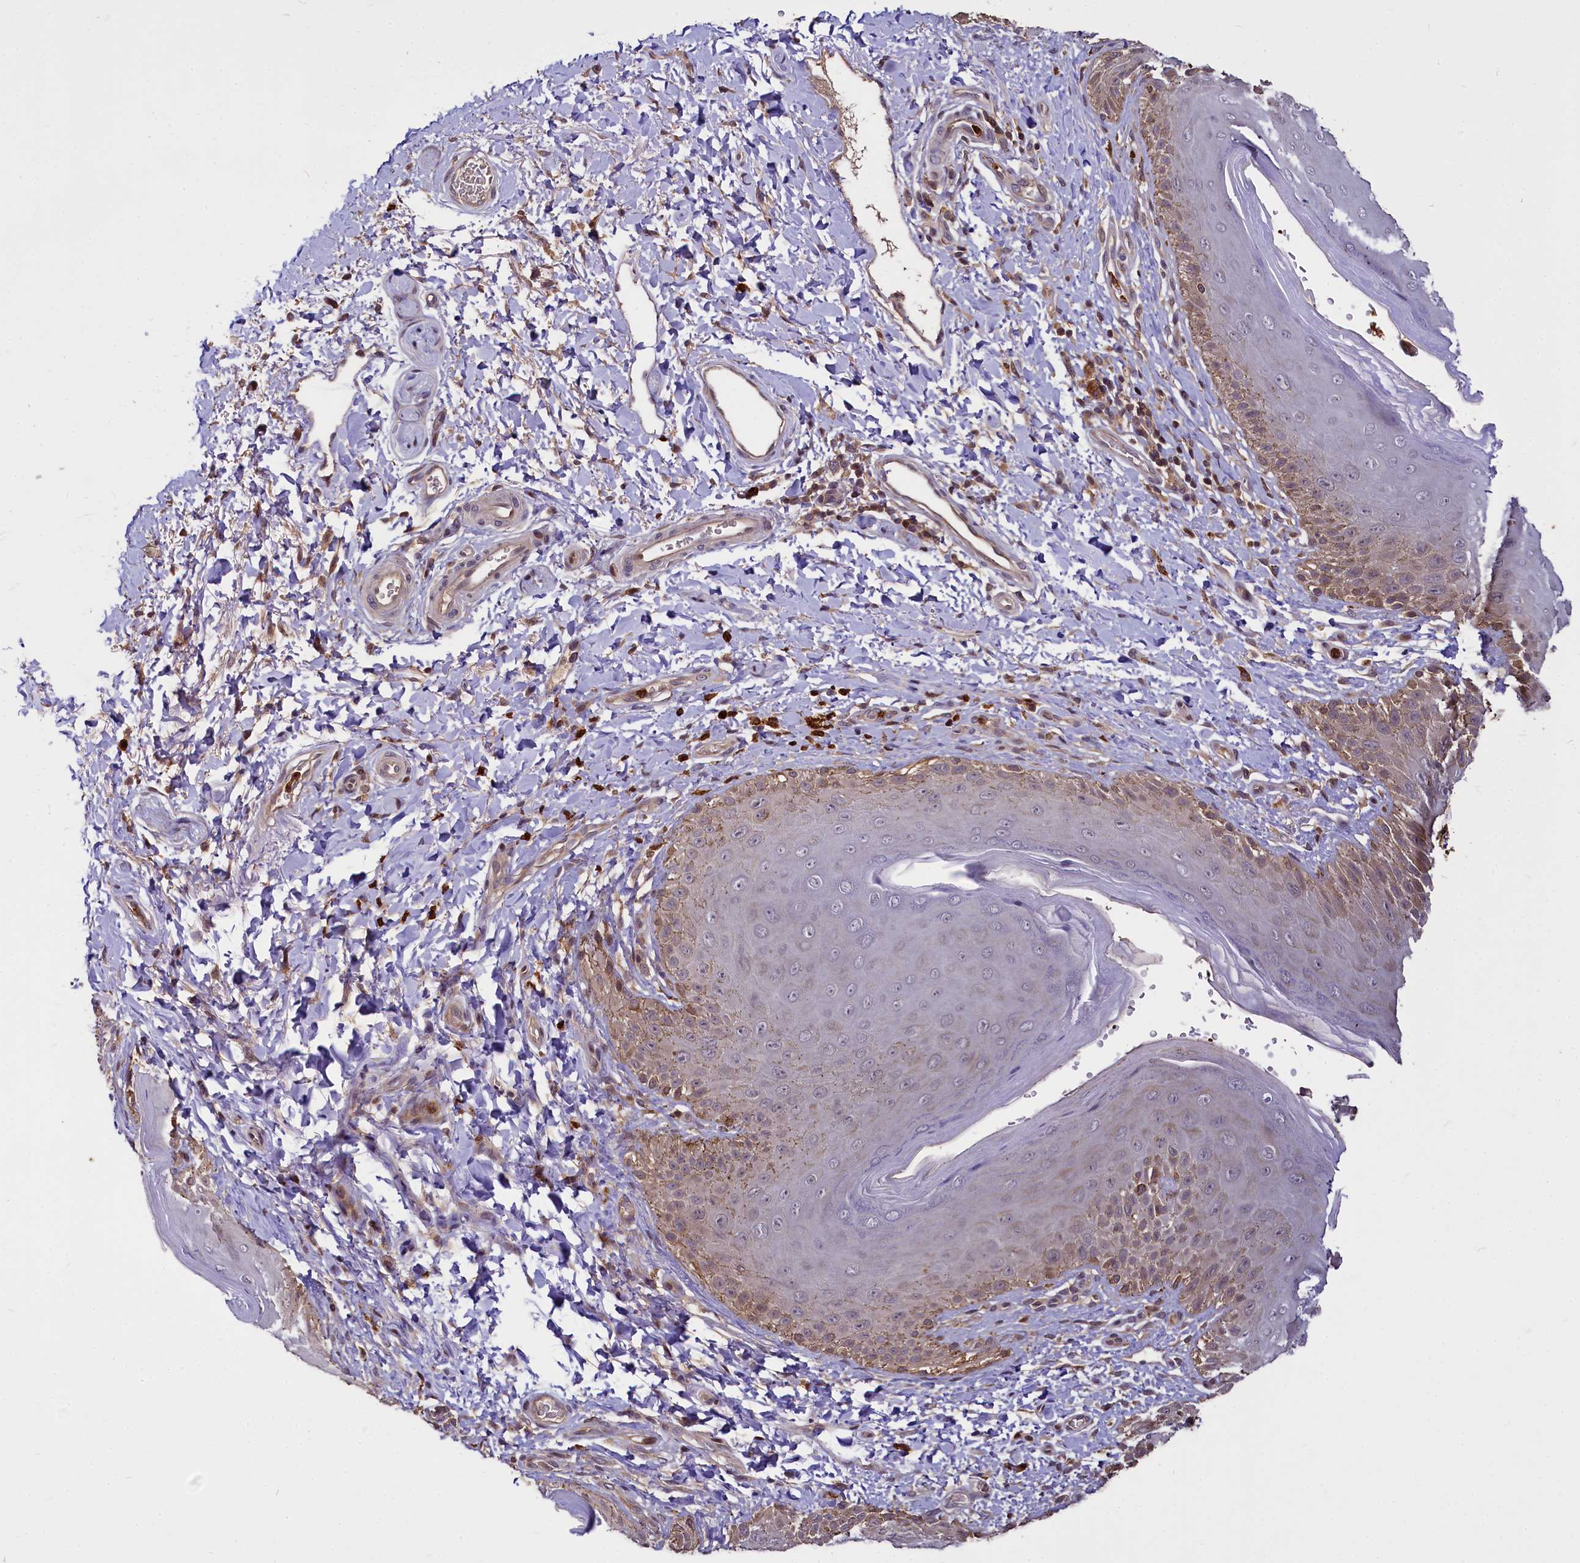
{"staining": {"intensity": "moderate", "quantity": "<25%", "location": "cytoplasmic/membranous"}, "tissue": "skin", "cell_type": "Epidermal cells", "image_type": "normal", "snomed": [{"axis": "morphology", "description": "Normal tissue, NOS"}, {"axis": "topography", "description": "Anal"}], "caption": "About <25% of epidermal cells in benign human skin demonstrate moderate cytoplasmic/membranous protein positivity as visualized by brown immunohistochemical staining.", "gene": "ATG101", "patient": {"sex": "male", "age": 44}}